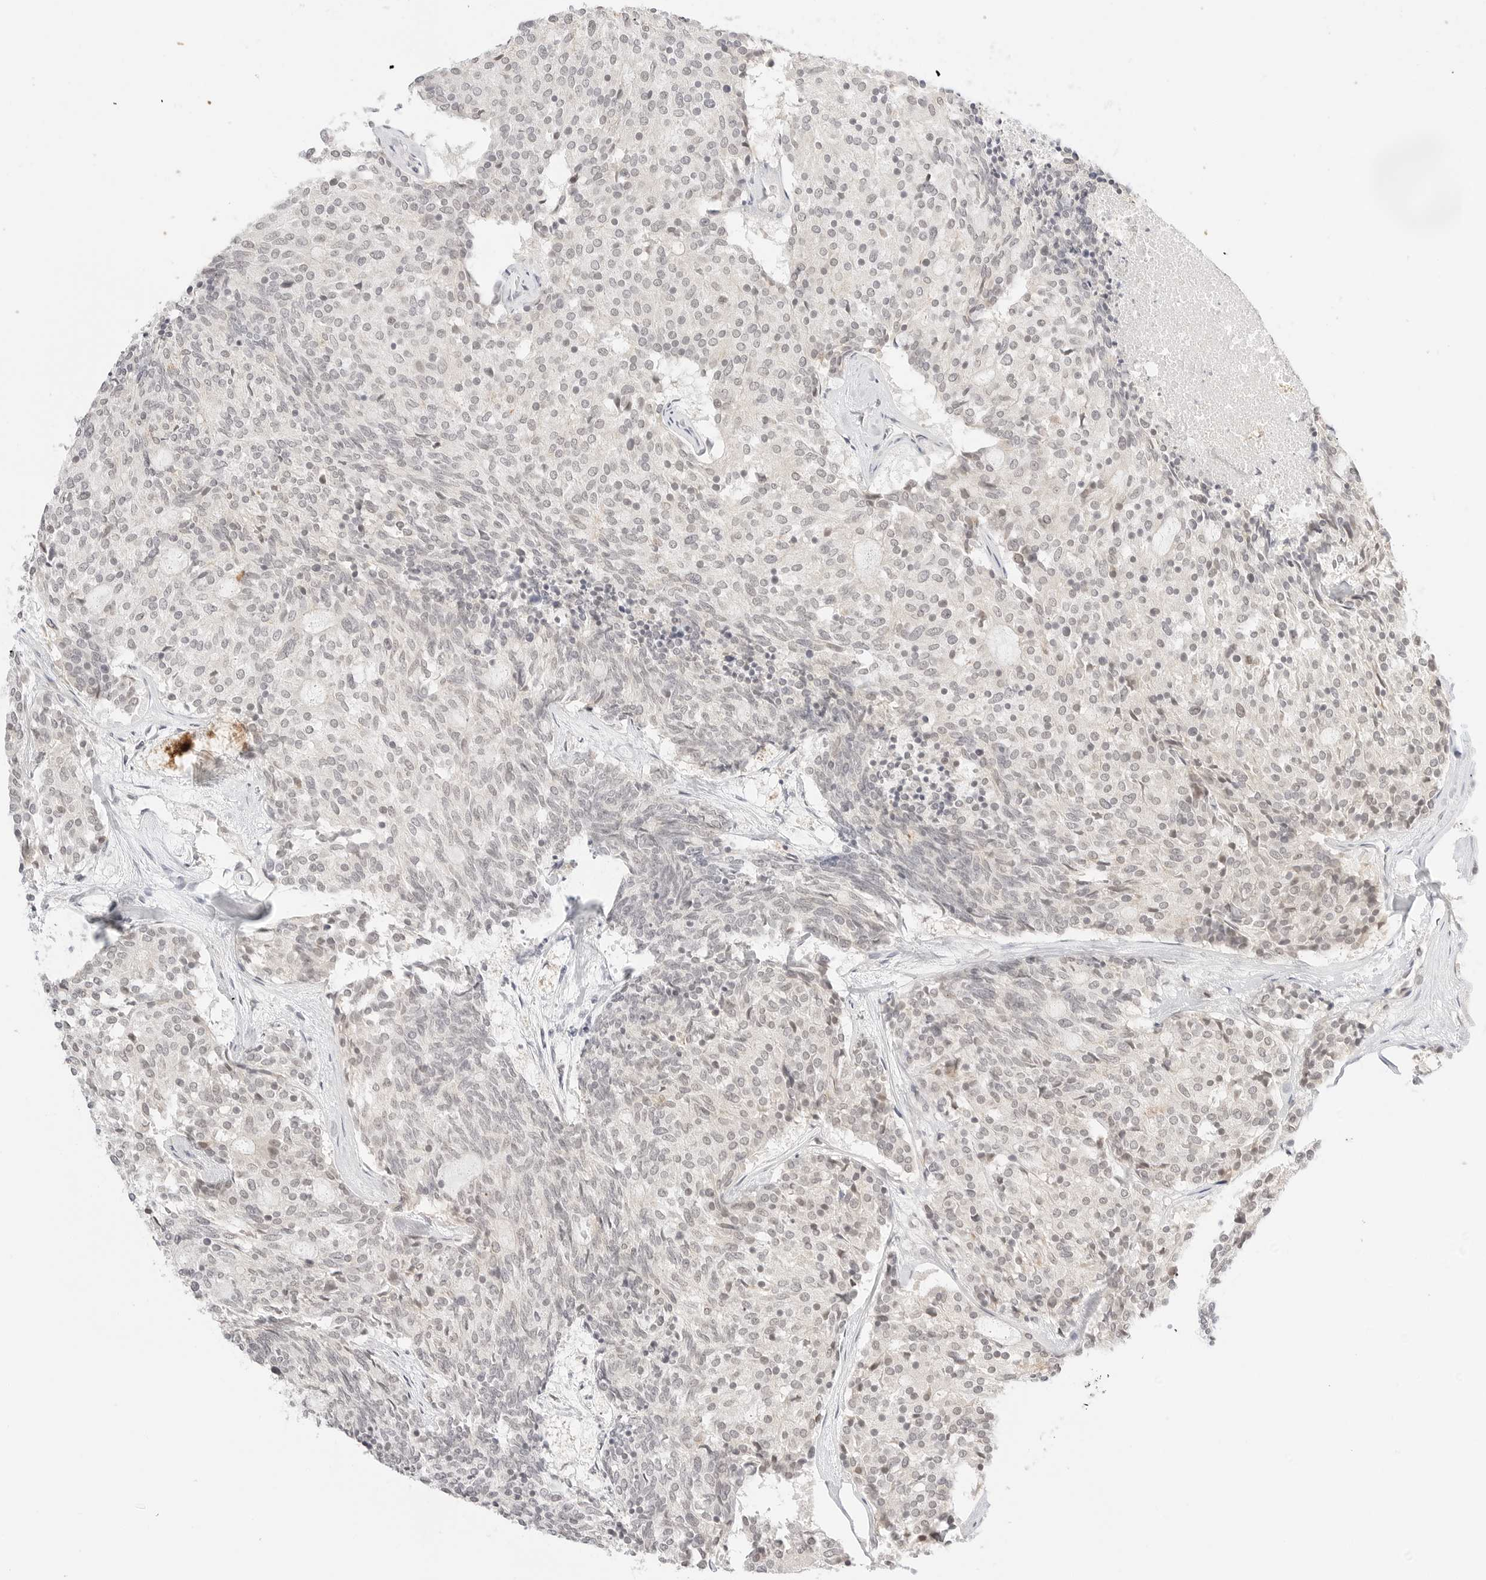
{"staining": {"intensity": "weak", "quantity": "<25%", "location": "nuclear"}, "tissue": "carcinoid", "cell_type": "Tumor cells", "image_type": "cancer", "snomed": [{"axis": "morphology", "description": "Carcinoid, malignant, NOS"}, {"axis": "topography", "description": "Pancreas"}], "caption": "The IHC photomicrograph has no significant positivity in tumor cells of carcinoid (malignant) tissue.", "gene": "RPS6KL1", "patient": {"sex": "female", "age": 54}}